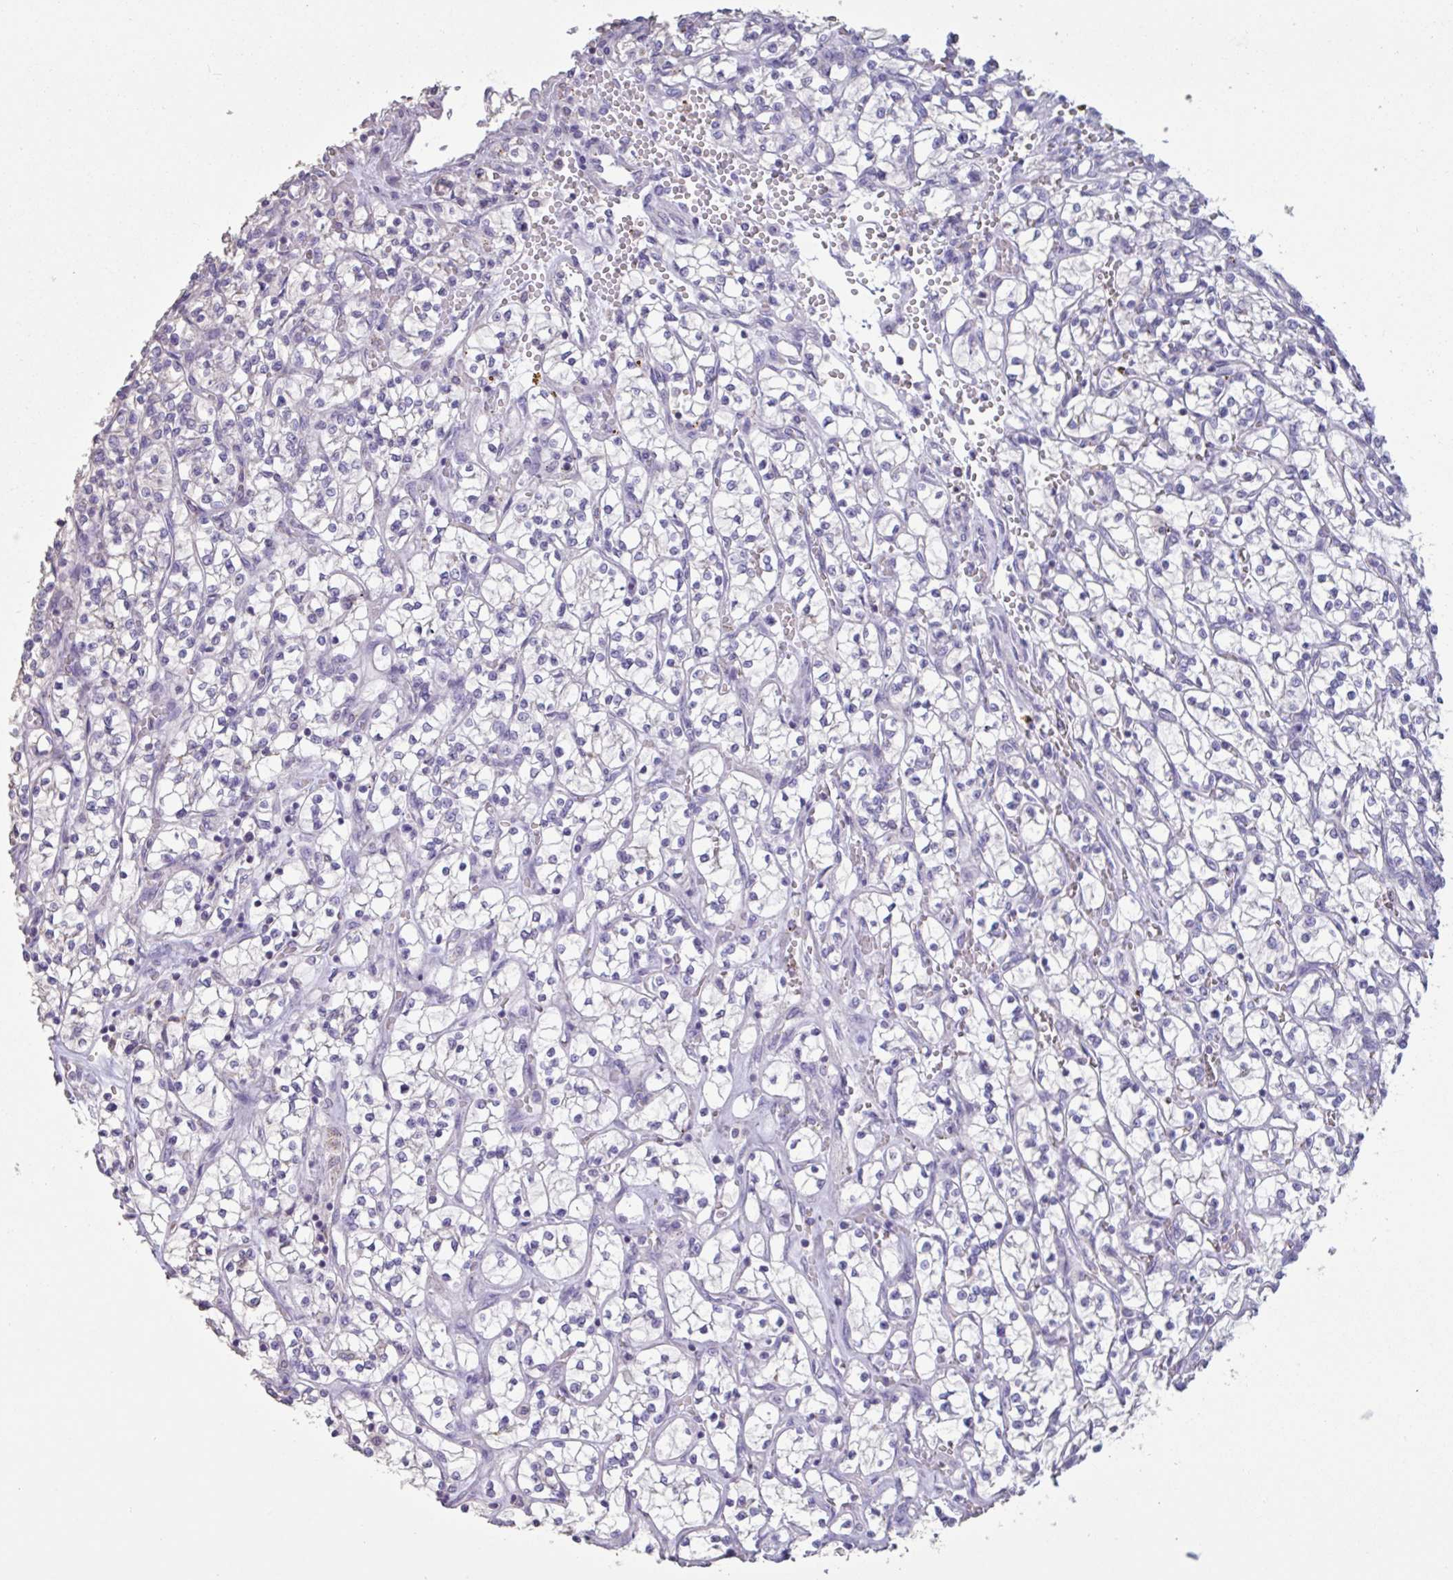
{"staining": {"intensity": "negative", "quantity": "none", "location": "none"}, "tissue": "renal cancer", "cell_type": "Tumor cells", "image_type": "cancer", "snomed": [{"axis": "morphology", "description": "Adenocarcinoma, NOS"}, {"axis": "topography", "description": "Kidney"}], "caption": "Immunohistochemistry of renal adenocarcinoma reveals no expression in tumor cells.", "gene": "CHMP5", "patient": {"sex": "female", "age": 64}}